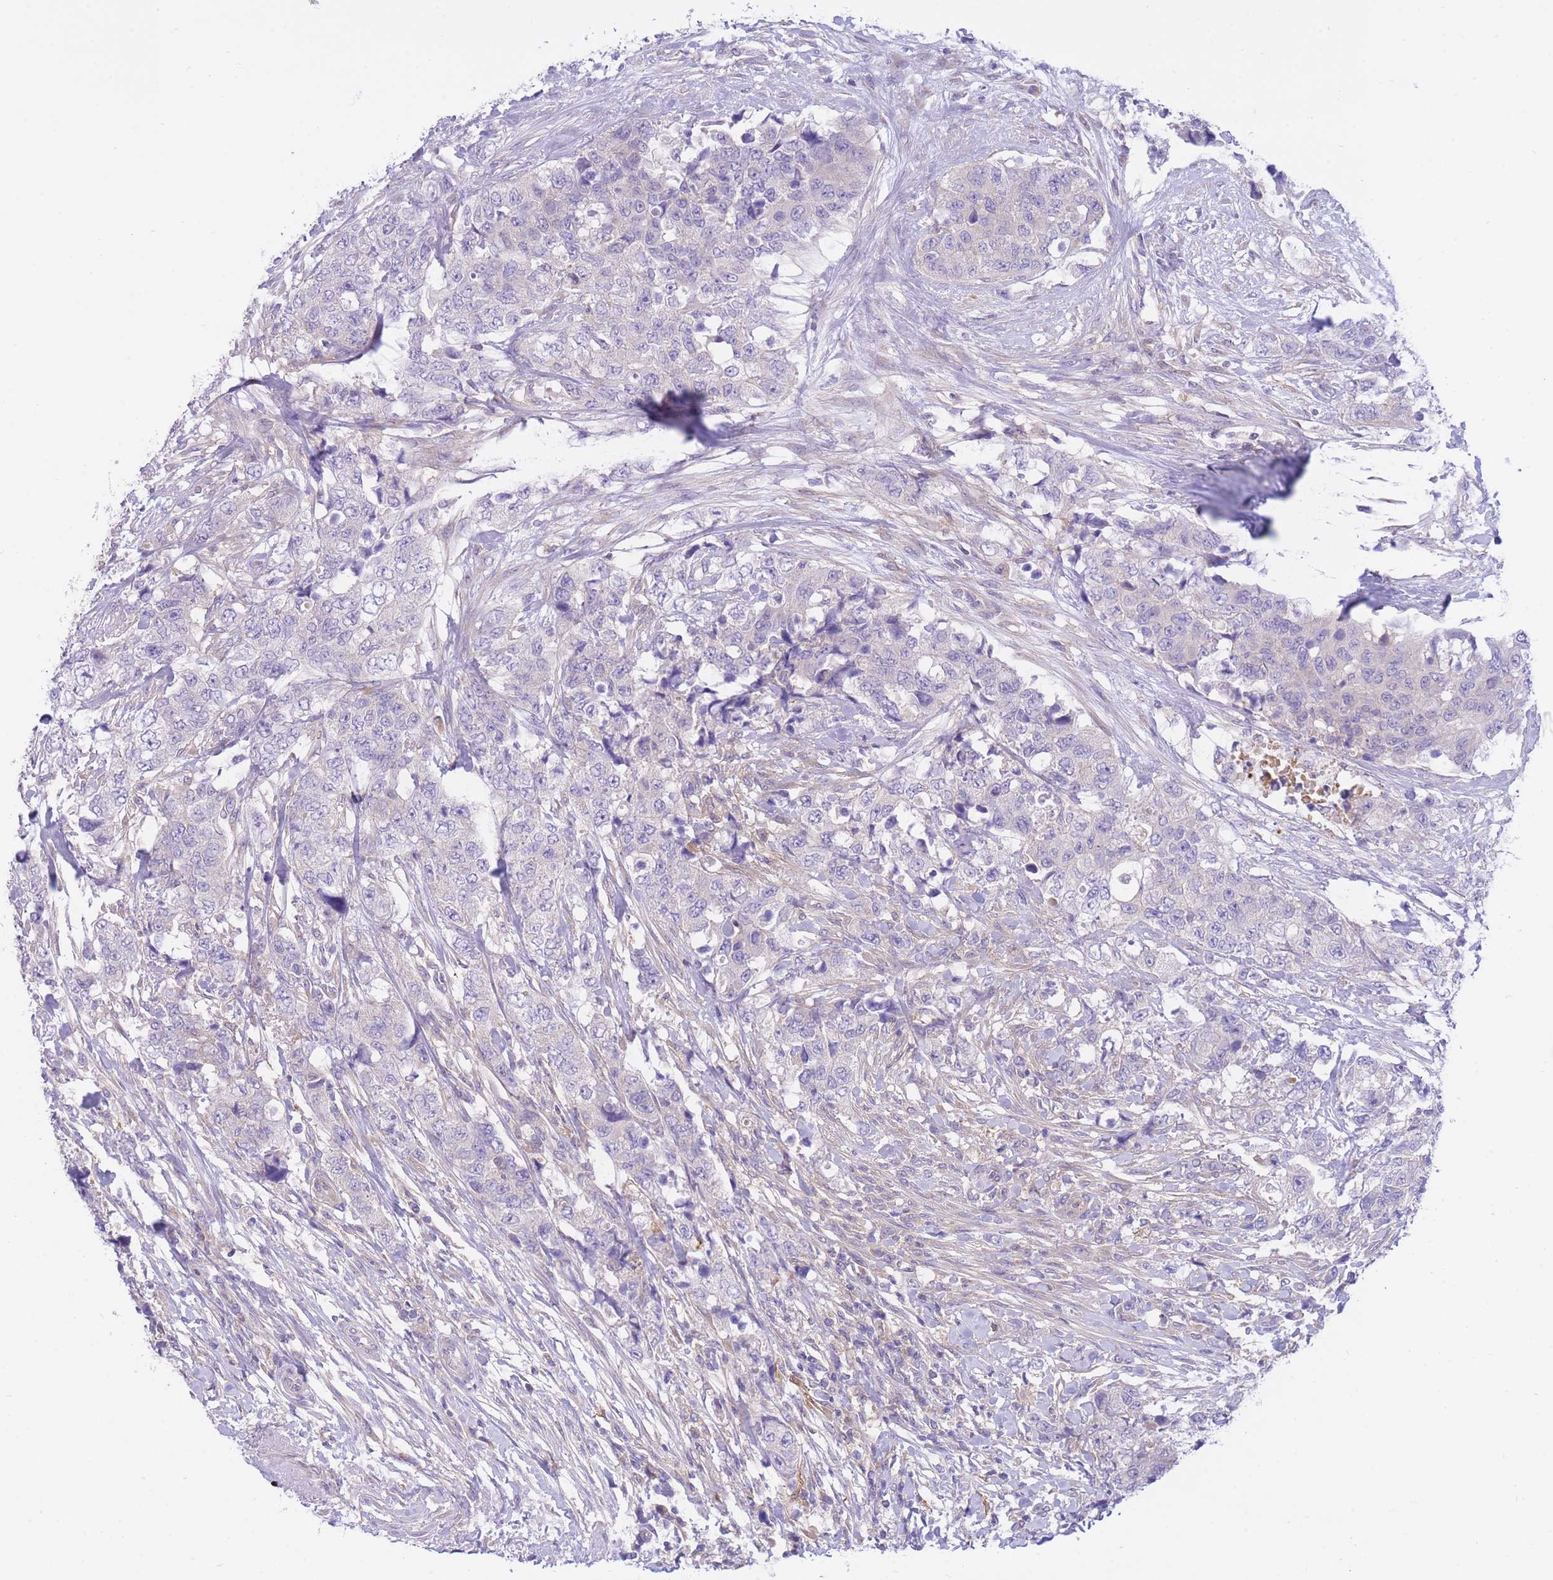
{"staining": {"intensity": "negative", "quantity": "none", "location": "none"}, "tissue": "urothelial cancer", "cell_type": "Tumor cells", "image_type": "cancer", "snomed": [{"axis": "morphology", "description": "Urothelial carcinoma, High grade"}, {"axis": "topography", "description": "Urinary bladder"}], "caption": "The image demonstrates no significant staining in tumor cells of urothelial cancer. (DAB (3,3'-diaminobenzidine) immunohistochemistry (IHC), high magnification).", "gene": "NAMPT", "patient": {"sex": "female", "age": 78}}